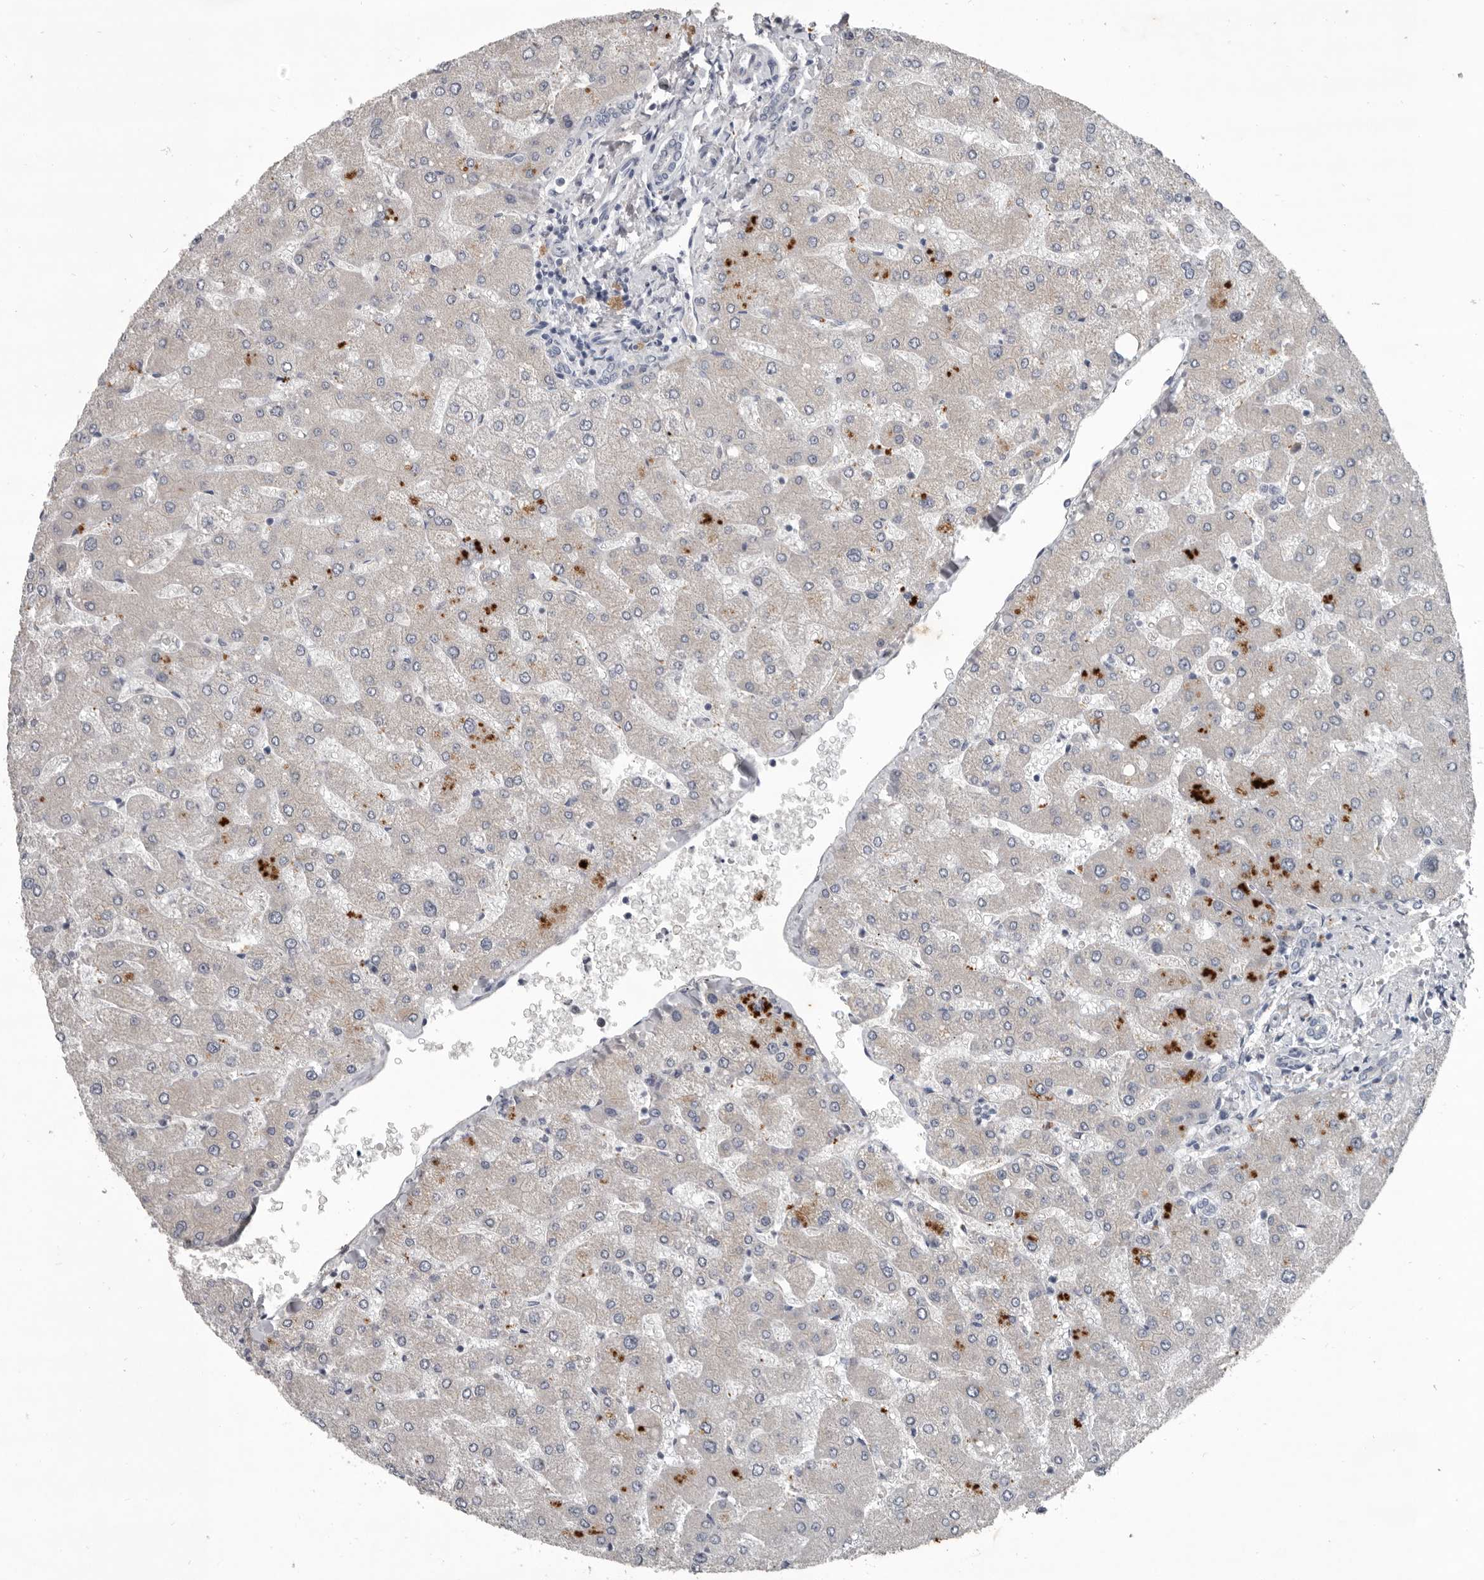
{"staining": {"intensity": "negative", "quantity": "none", "location": "none"}, "tissue": "liver", "cell_type": "Cholangiocytes", "image_type": "normal", "snomed": [{"axis": "morphology", "description": "Normal tissue, NOS"}, {"axis": "topography", "description": "Liver"}], "caption": "Immunohistochemistry (IHC) photomicrograph of unremarkable liver stained for a protein (brown), which demonstrates no expression in cholangiocytes.", "gene": "C1orf216", "patient": {"sex": "male", "age": 55}}